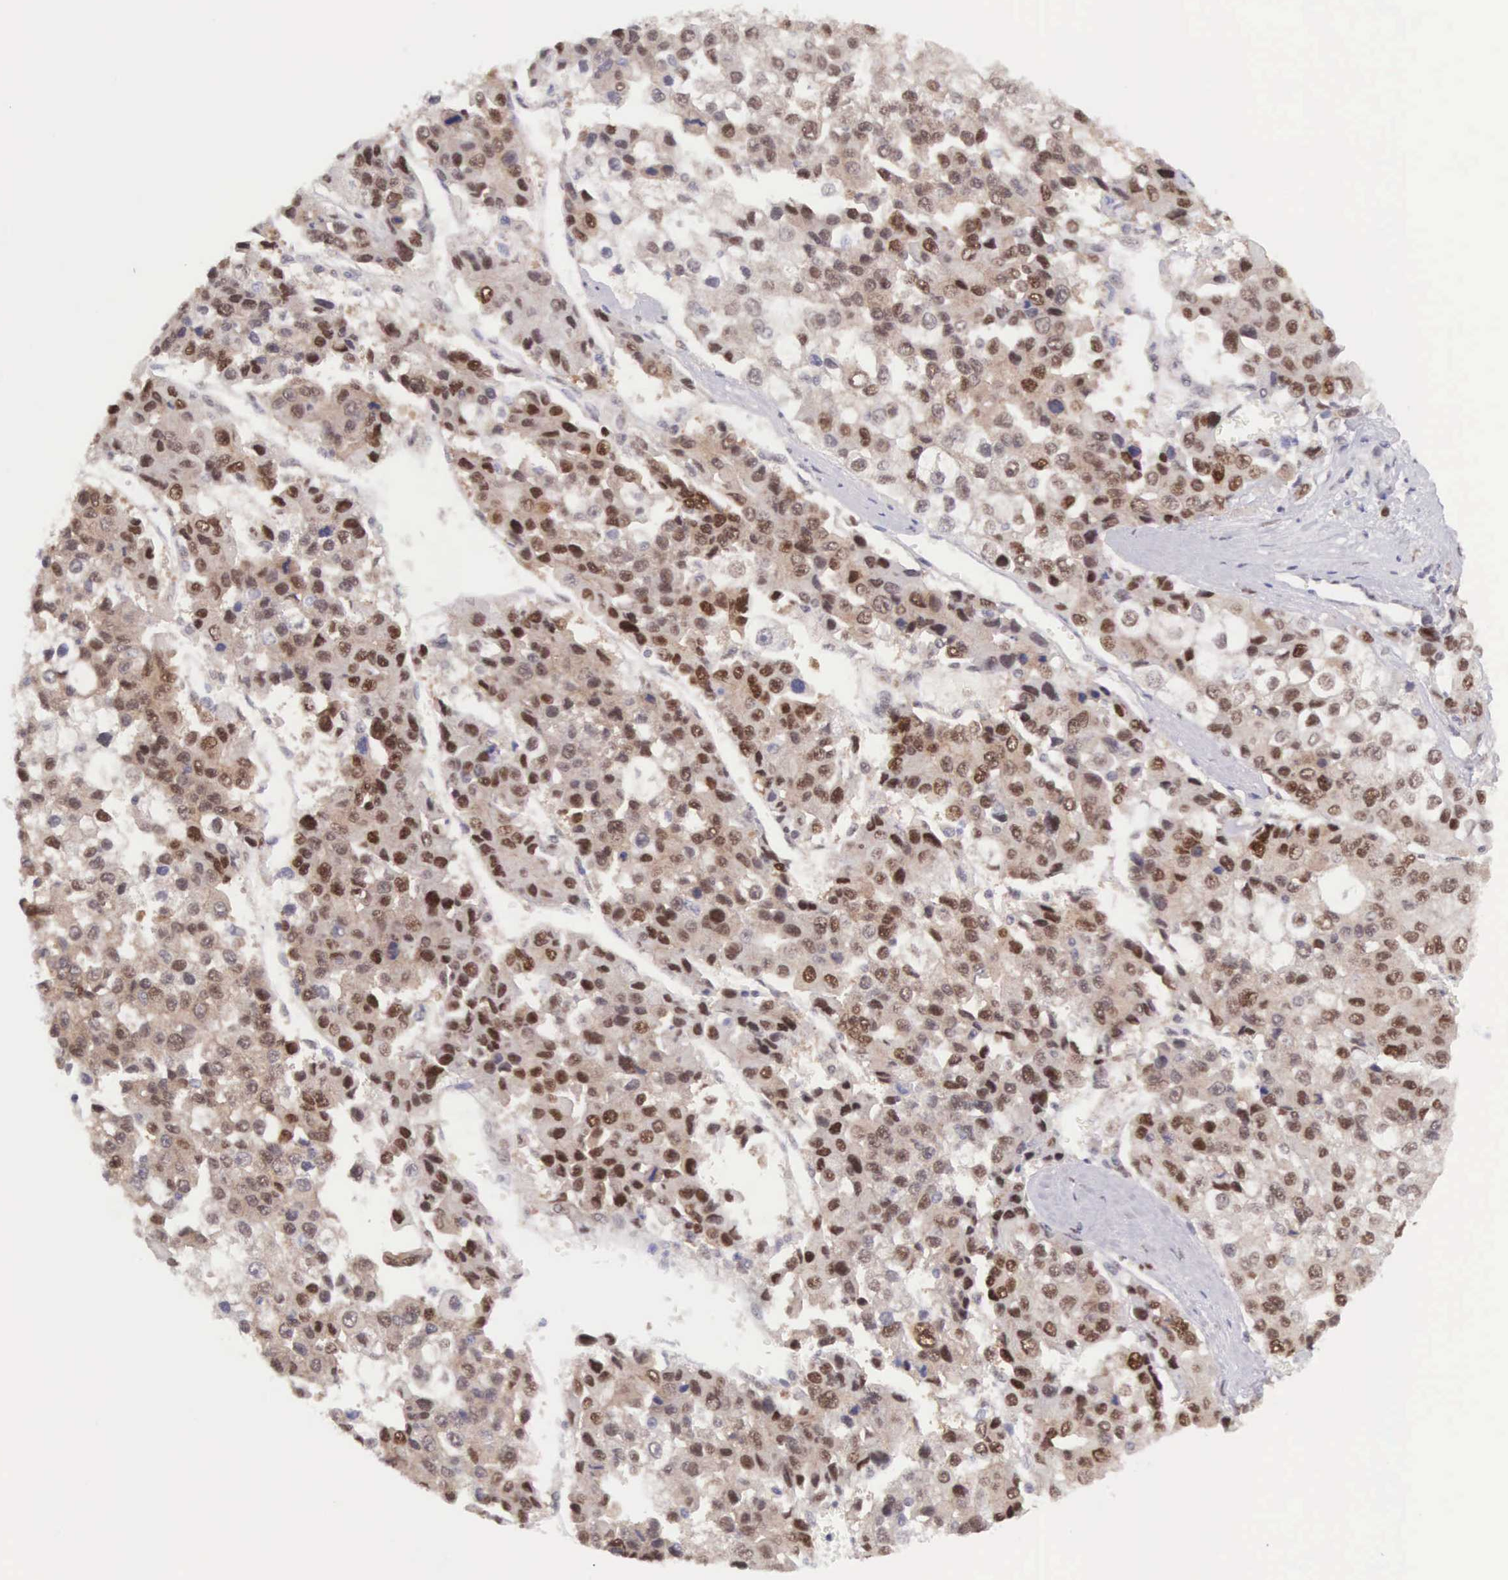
{"staining": {"intensity": "strong", "quantity": ">75%", "location": "nuclear"}, "tissue": "liver cancer", "cell_type": "Tumor cells", "image_type": "cancer", "snomed": [{"axis": "morphology", "description": "Carcinoma, Hepatocellular, NOS"}, {"axis": "topography", "description": "Liver"}], "caption": "This is a micrograph of immunohistochemistry staining of liver cancer, which shows strong positivity in the nuclear of tumor cells.", "gene": "CCDC117", "patient": {"sex": "female", "age": 66}}